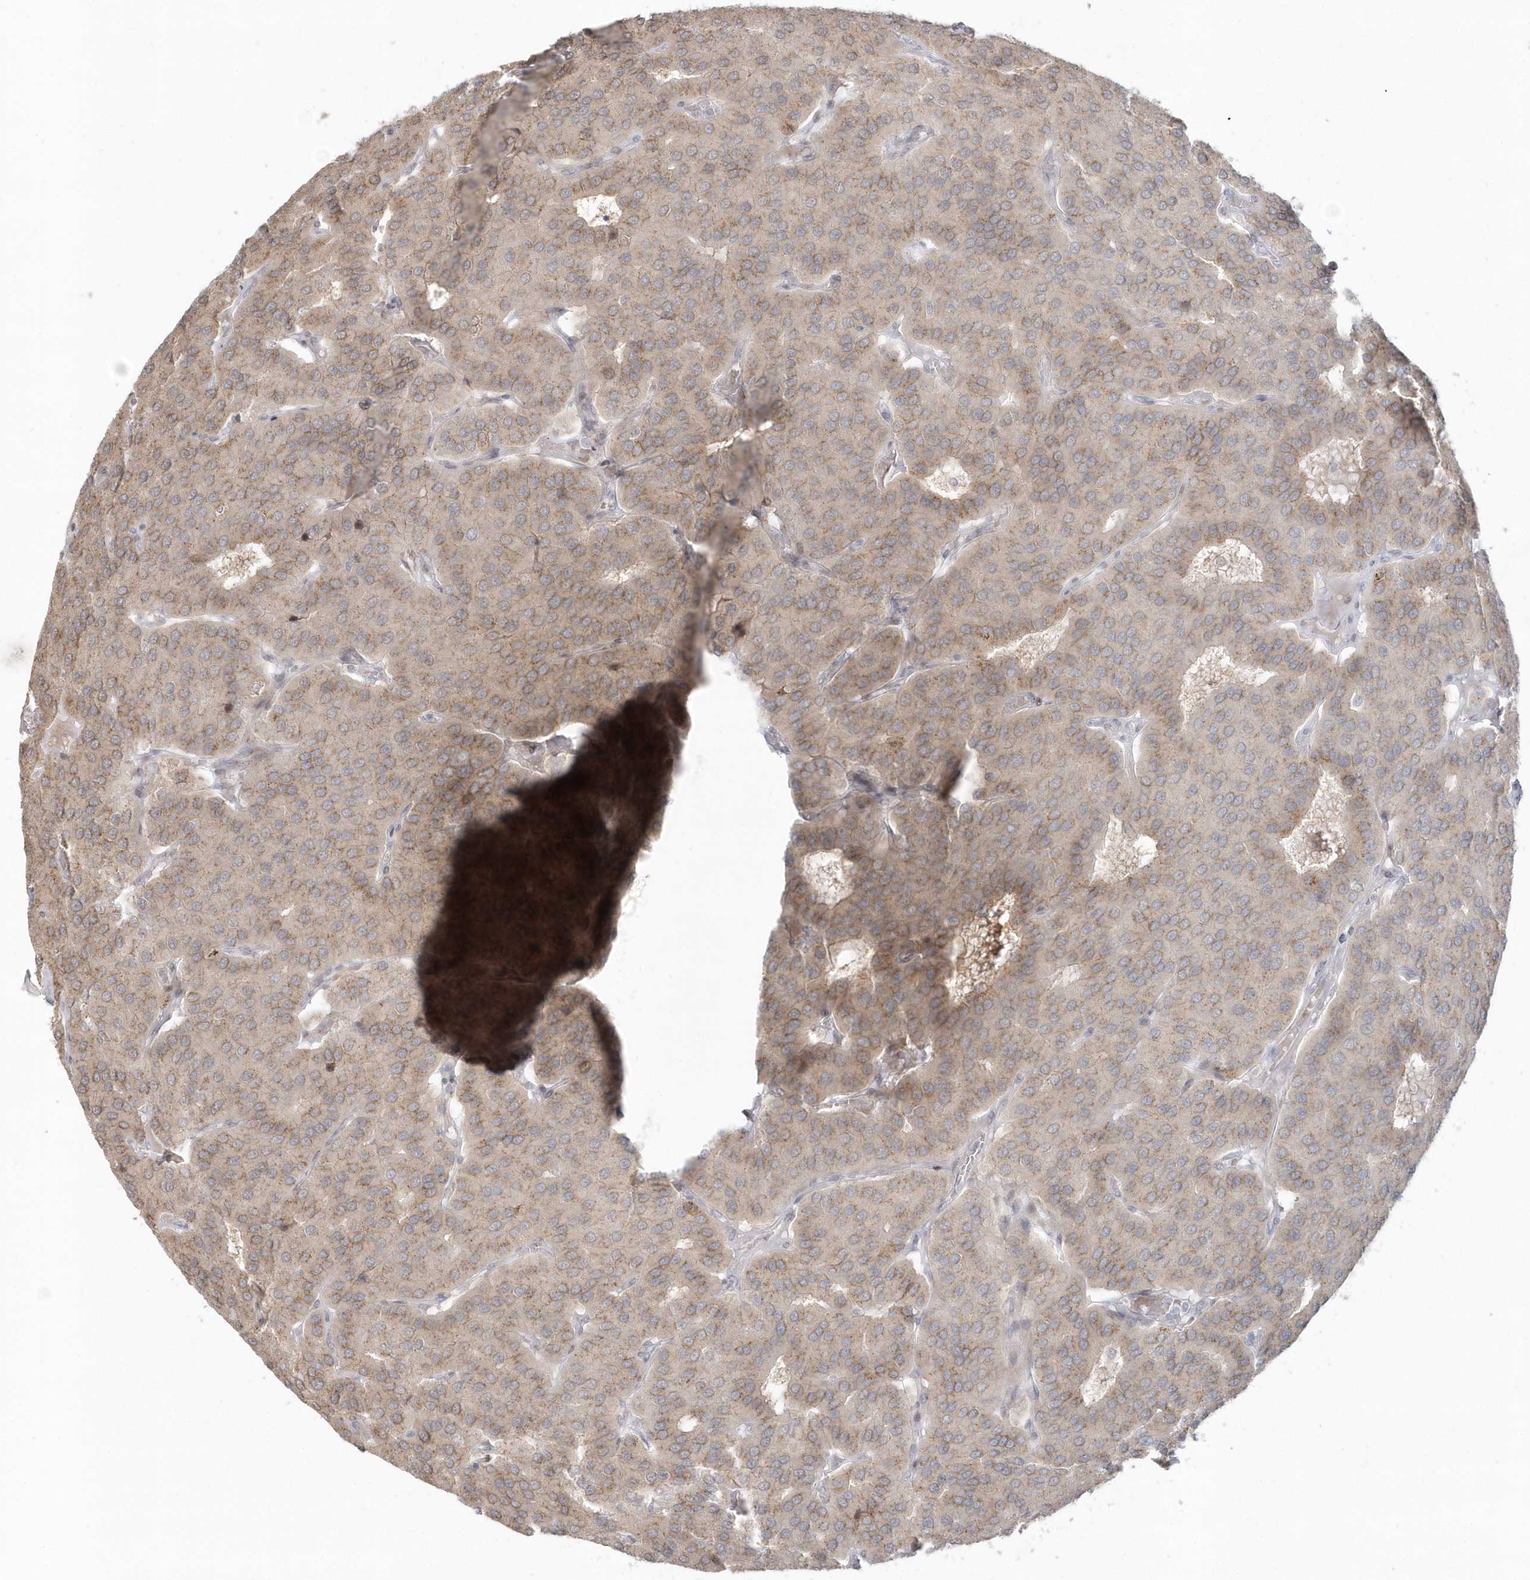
{"staining": {"intensity": "weak", "quantity": ">75%", "location": "cytoplasmic/membranous"}, "tissue": "parathyroid gland", "cell_type": "Glandular cells", "image_type": "normal", "snomed": [{"axis": "morphology", "description": "Normal tissue, NOS"}, {"axis": "morphology", "description": "Adenoma, NOS"}, {"axis": "topography", "description": "Parathyroid gland"}], "caption": "A high-resolution histopathology image shows immunohistochemistry (IHC) staining of normal parathyroid gland, which shows weak cytoplasmic/membranous positivity in approximately >75% of glandular cells.", "gene": "DHFR", "patient": {"sex": "female", "age": 86}}